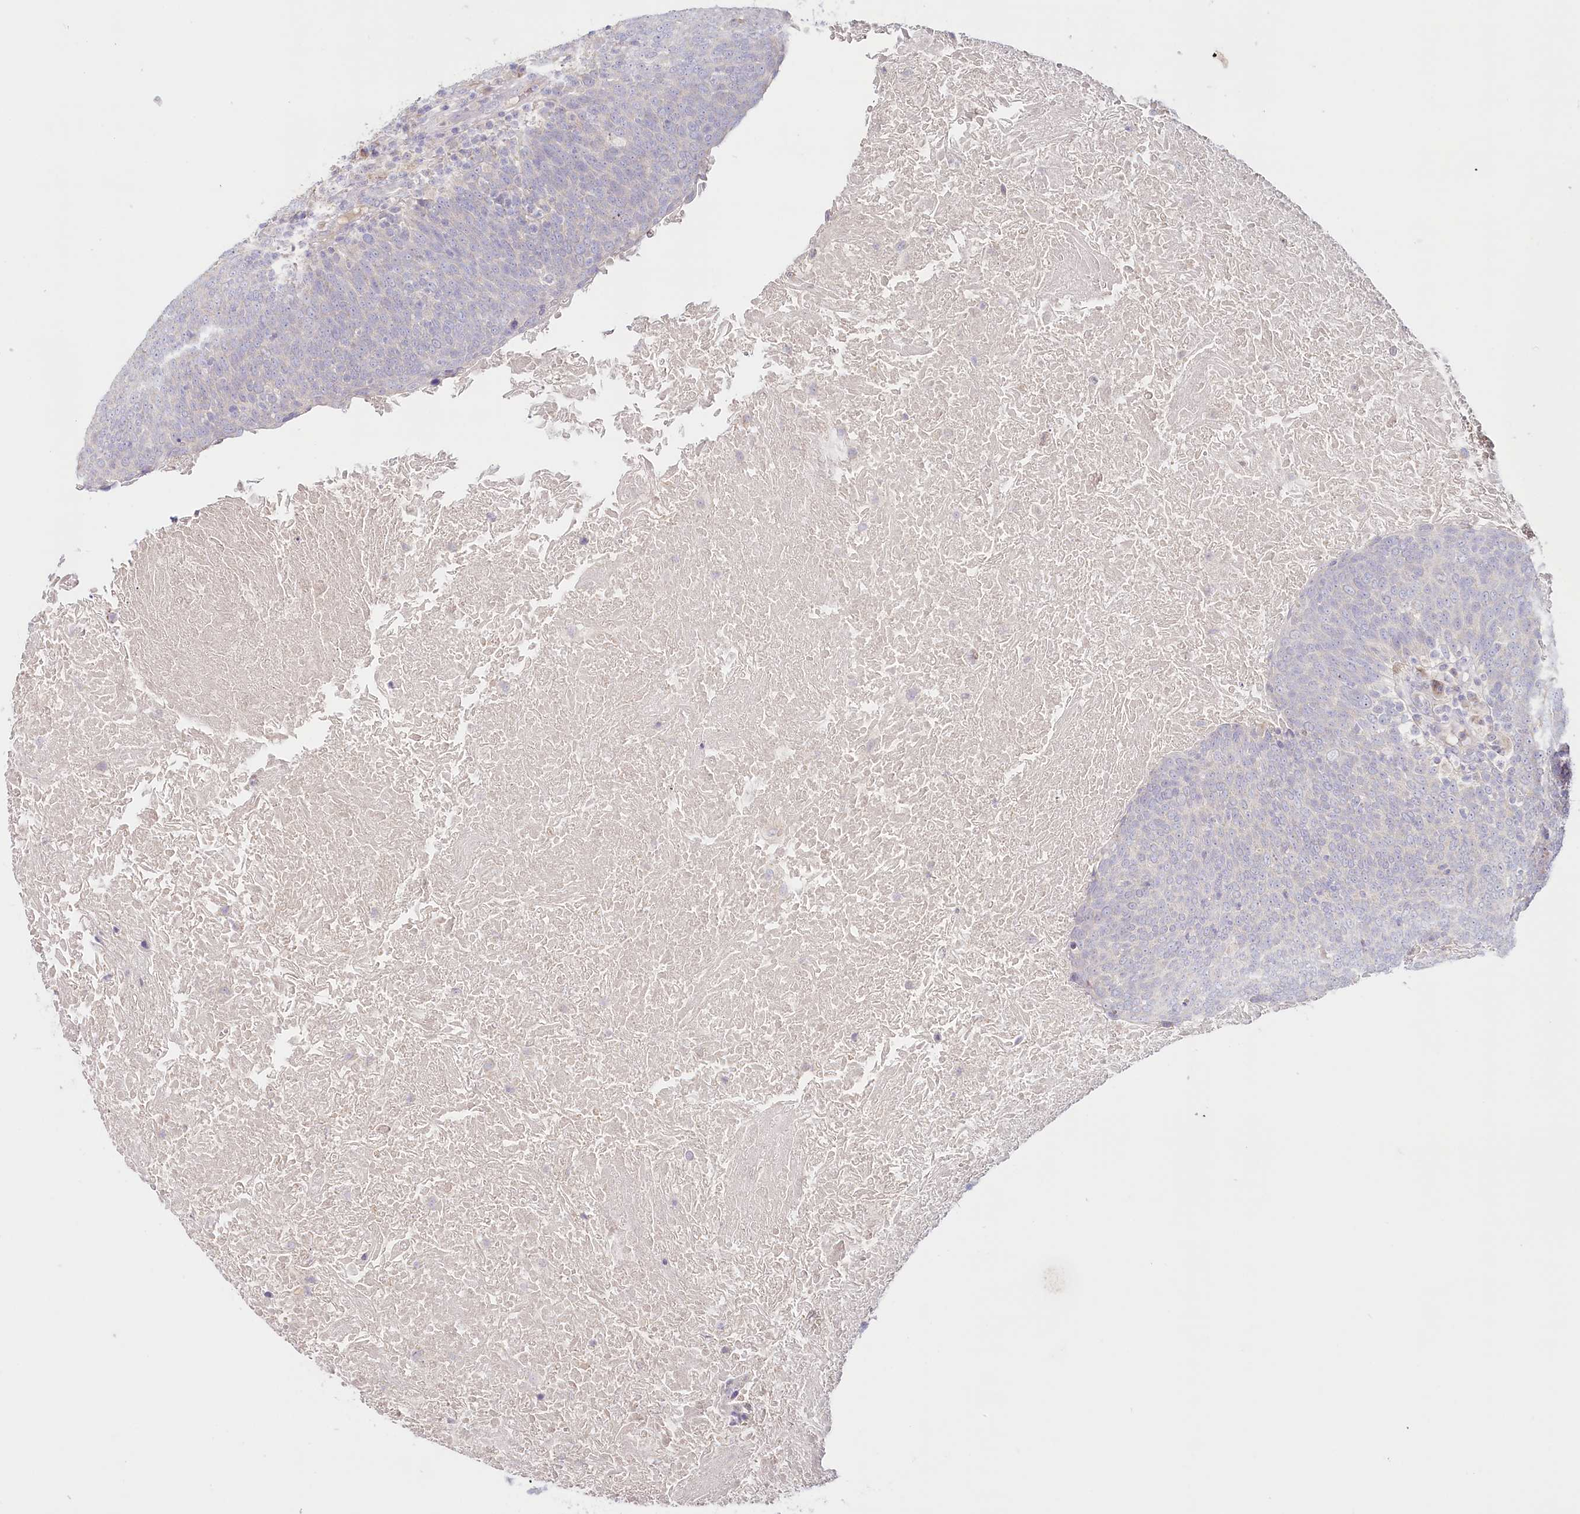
{"staining": {"intensity": "negative", "quantity": "none", "location": "none"}, "tissue": "head and neck cancer", "cell_type": "Tumor cells", "image_type": "cancer", "snomed": [{"axis": "morphology", "description": "Squamous cell carcinoma, NOS"}, {"axis": "morphology", "description": "Squamous cell carcinoma, metastatic, NOS"}, {"axis": "topography", "description": "Lymph node"}, {"axis": "topography", "description": "Head-Neck"}], "caption": "DAB immunohistochemical staining of human head and neck squamous cell carcinoma demonstrates no significant staining in tumor cells.", "gene": "PSAPL1", "patient": {"sex": "male", "age": 62}}